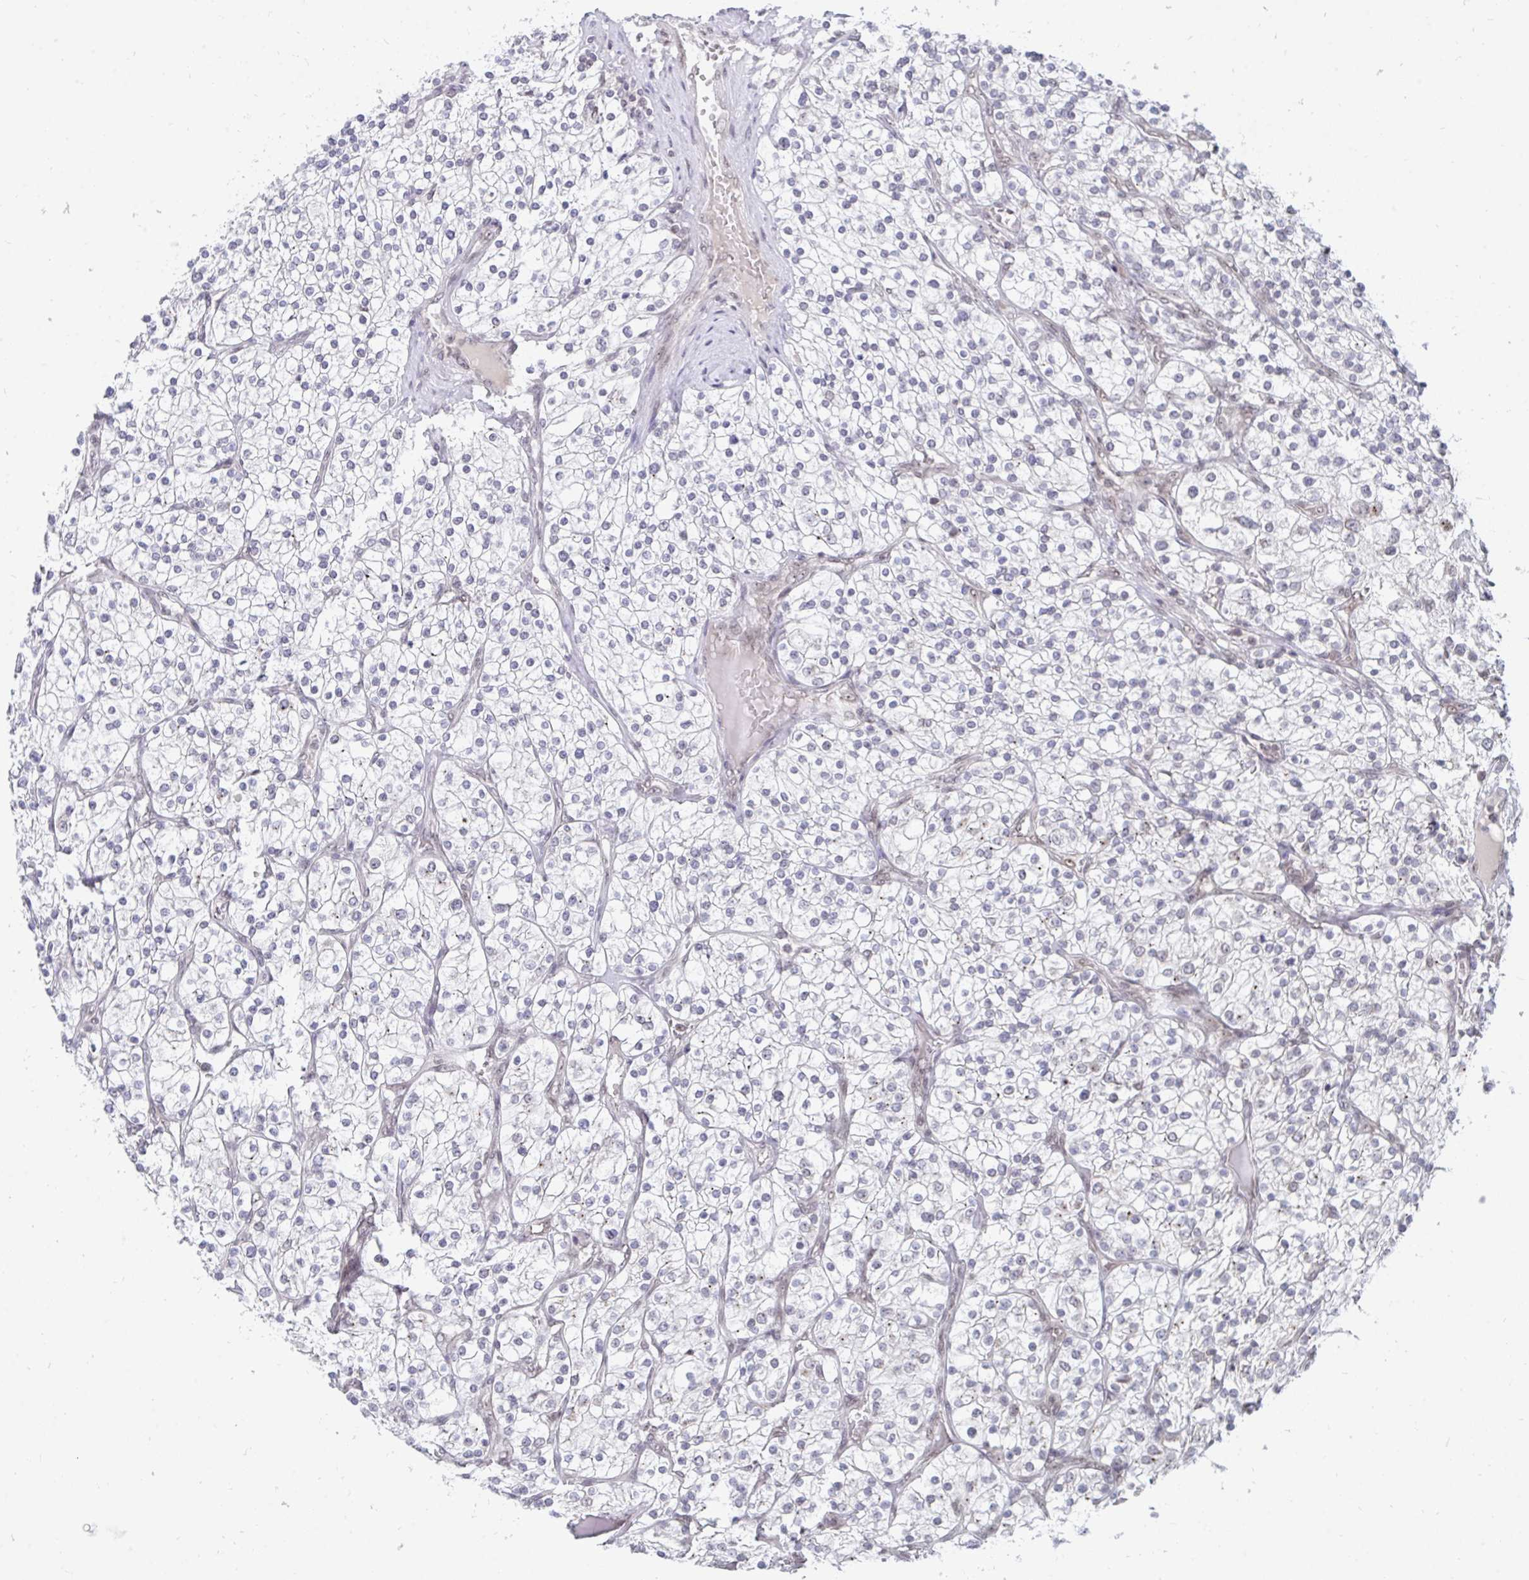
{"staining": {"intensity": "negative", "quantity": "none", "location": "none"}, "tissue": "renal cancer", "cell_type": "Tumor cells", "image_type": "cancer", "snomed": [{"axis": "morphology", "description": "Adenocarcinoma, NOS"}, {"axis": "topography", "description": "Kidney"}], "caption": "There is no significant expression in tumor cells of renal adenocarcinoma. Nuclei are stained in blue.", "gene": "TRIP12", "patient": {"sex": "male", "age": 80}}